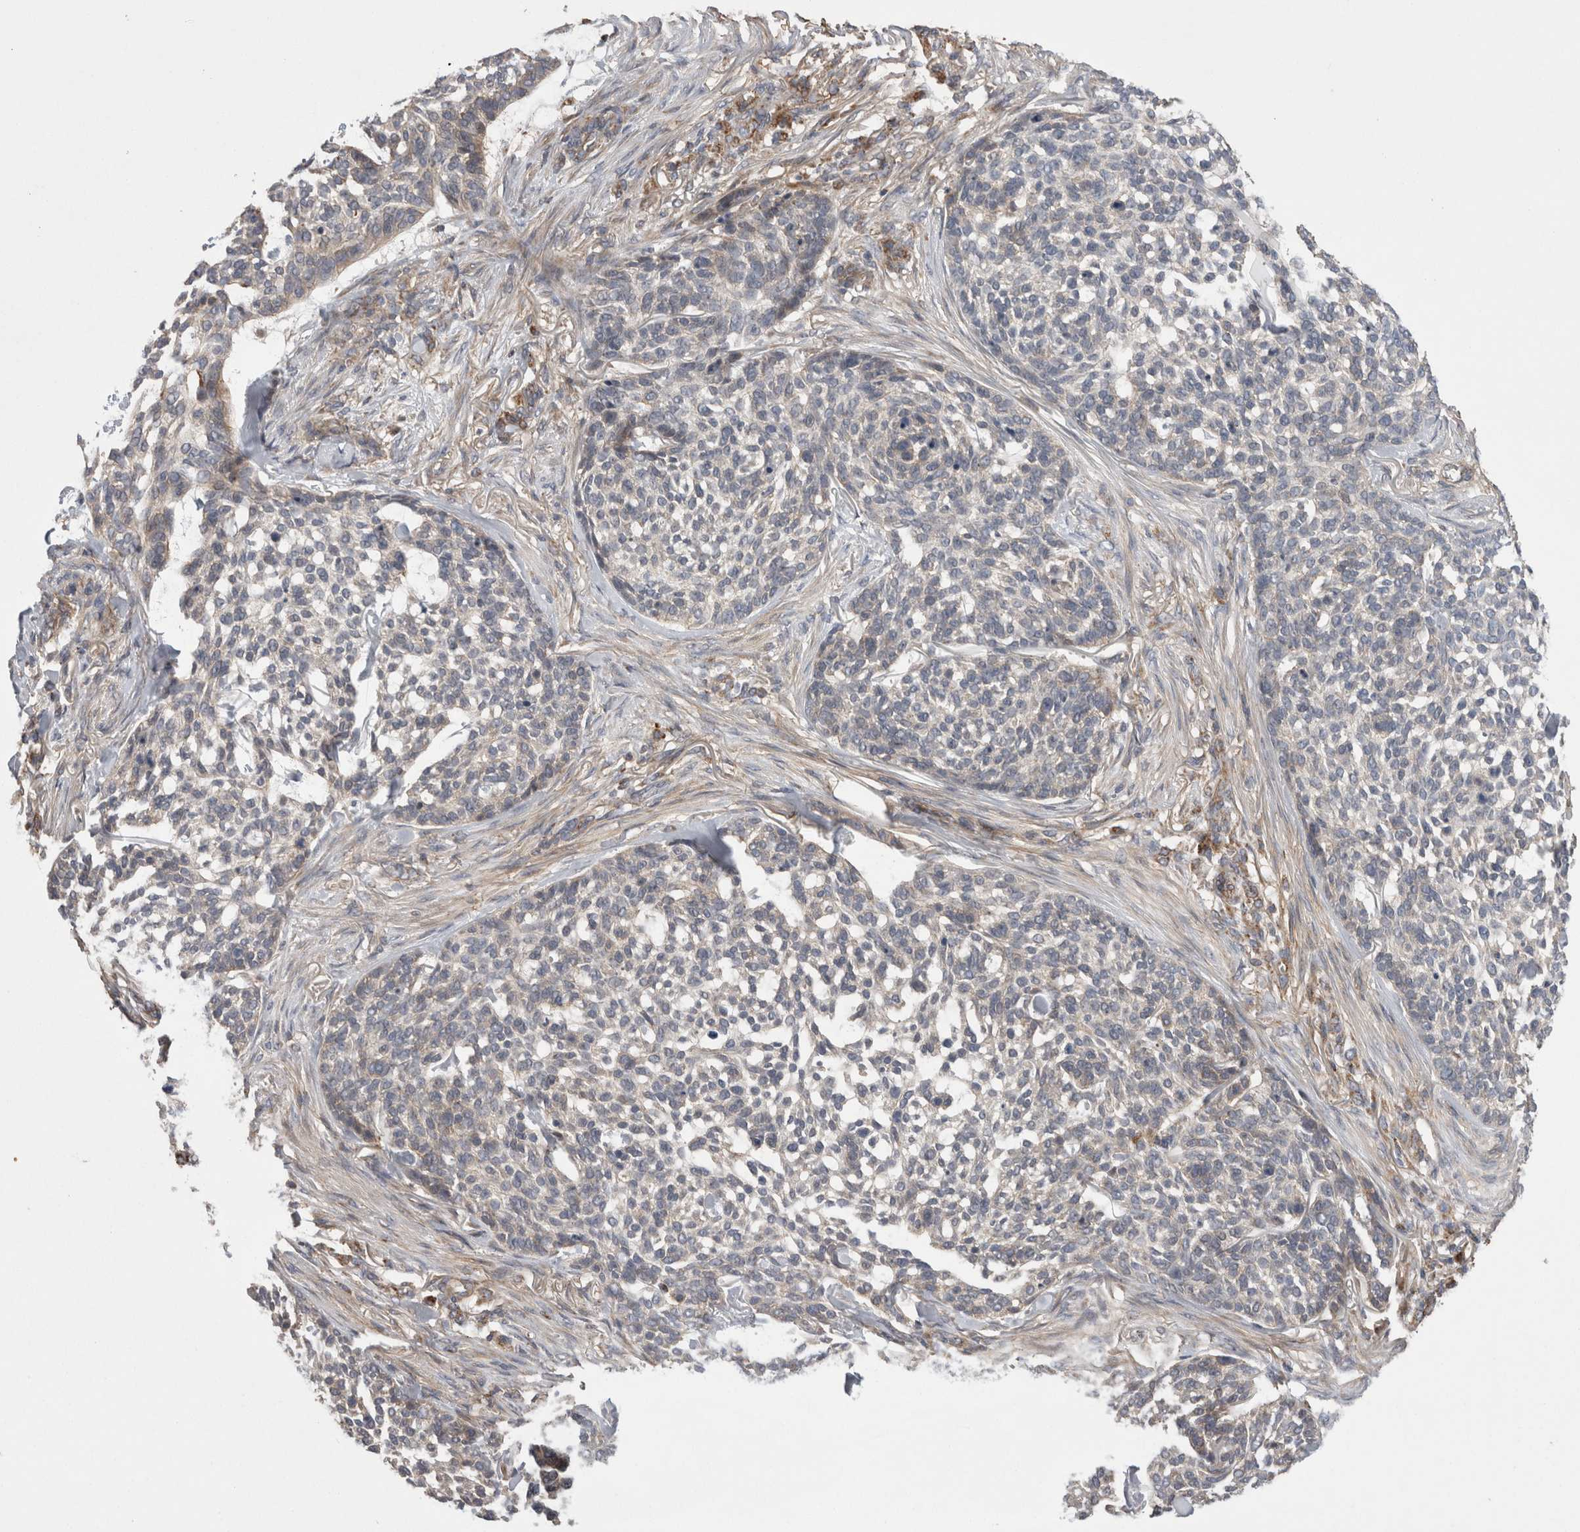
{"staining": {"intensity": "negative", "quantity": "none", "location": "none"}, "tissue": "skin cancer", "cell_type": "Tumor cells", "image_type": "cancer", "snomed": [{"axis": "morphology", "description": "Basal cell carcinoma"}, {"axis": "topography", "description": "Skin"}], "caption": "Image shows no significant protein positivity in tumor cells of basal cell carcinoma (skin).", "gene": "DARS2", "patient": {"sex": "female", "age": 64}}